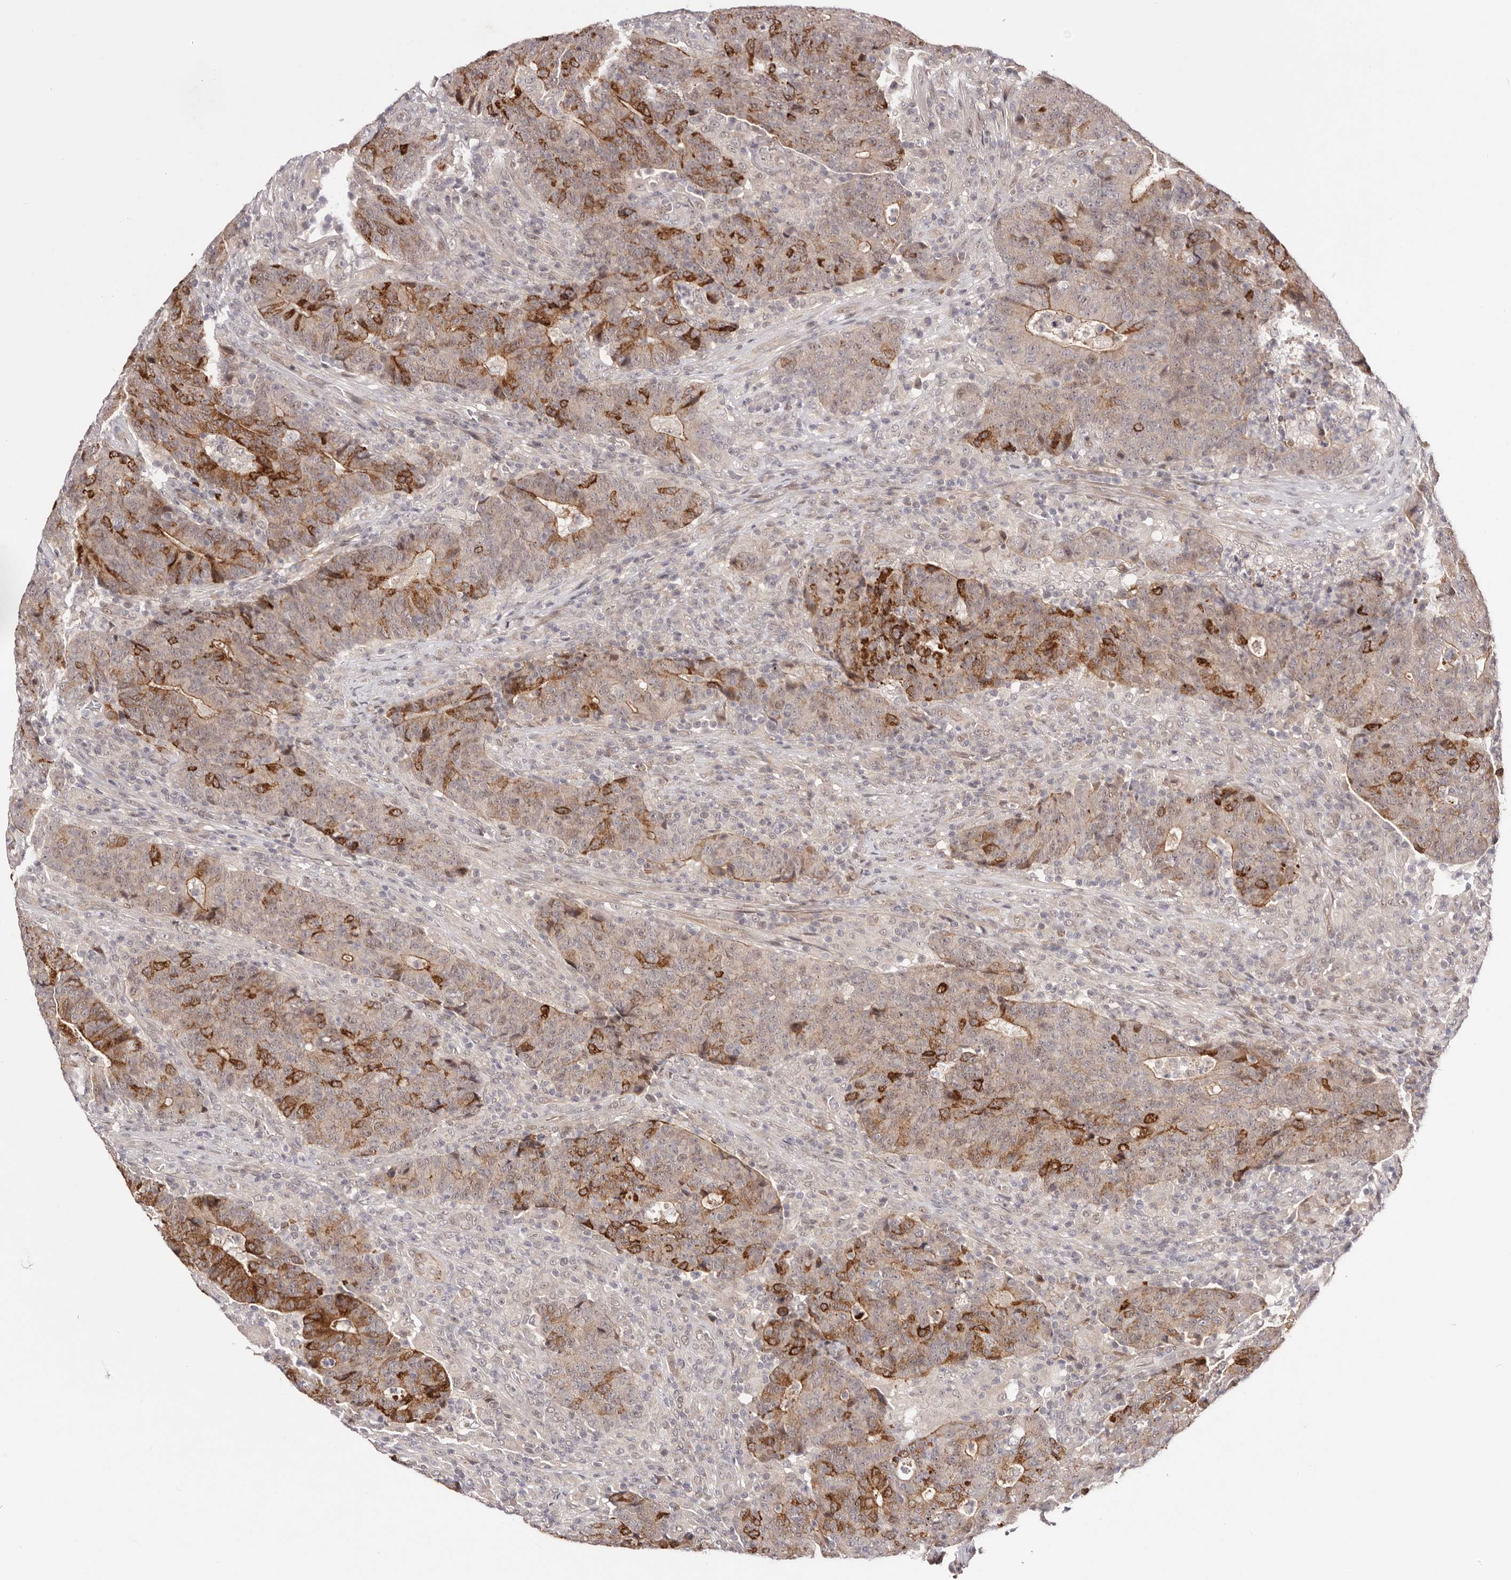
{"staining": {"intensity": "strong", "quantity": "<25%", "location": "cytoplasmic/membranous"}, "tissue": "colorectal cancer", "cell_type": "Tumor cells", "image_type": "cancer", "snomed": [{"axis": "morphology", "description": "Adenocarcinoma, NOS"}, {"axis": "topography", "description": "Colon"}], "caption": "Immunohistochemistry photomicrograph of neoplastic tissue: colorectal cancer (adenocarcinoma) stained using immunohistochemistry displays medium levels of strong protein expression localized specifically in the cytoplasmic/membranous of tumor cells, appearing as a cytoplasmic/membranous brown color.", "gene": "EGR3", "patient": {"sex": "female", "age": 75}}